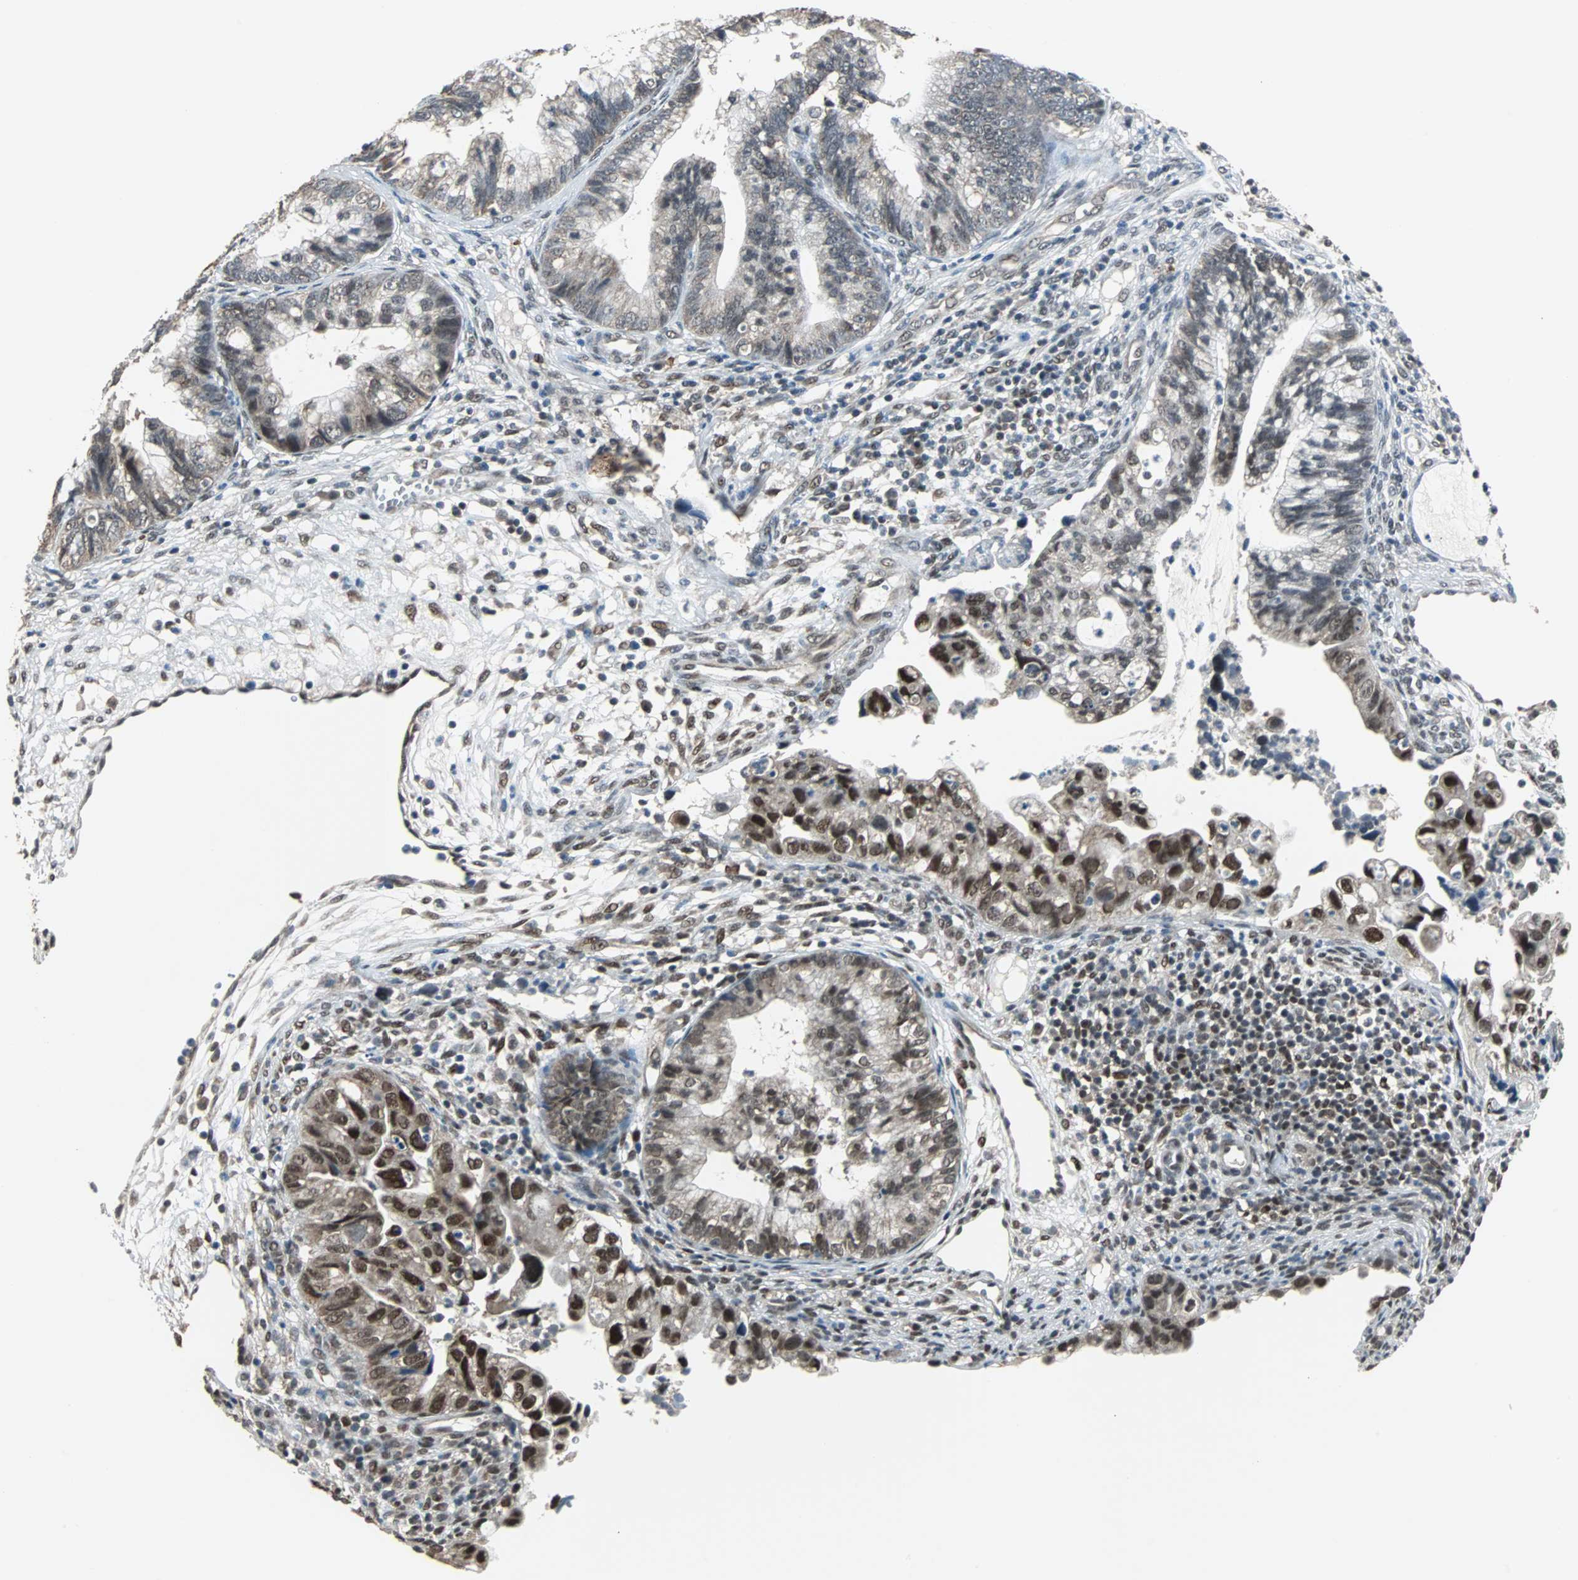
{"staining": {"intensity": "strong", "quantity": "<25%", "location": "nuclear"}, "tissue": "cervical cancer", "cell_type": "Tumor cells", "image_type": "cancer", "snomed": [{"axis": "morphology", "description": "Adenocarcinoma, NOS"}, {"axis": "topography", "description": "Cervix"}], "caption": "Immunohistochemical staining of human cervical adenocarcinoma displays medium levels of strong nuclear expression in approximately <25% of tumor cells.", "gene": "ZHX2", "patient": {"sex": "female", "age": 44}}